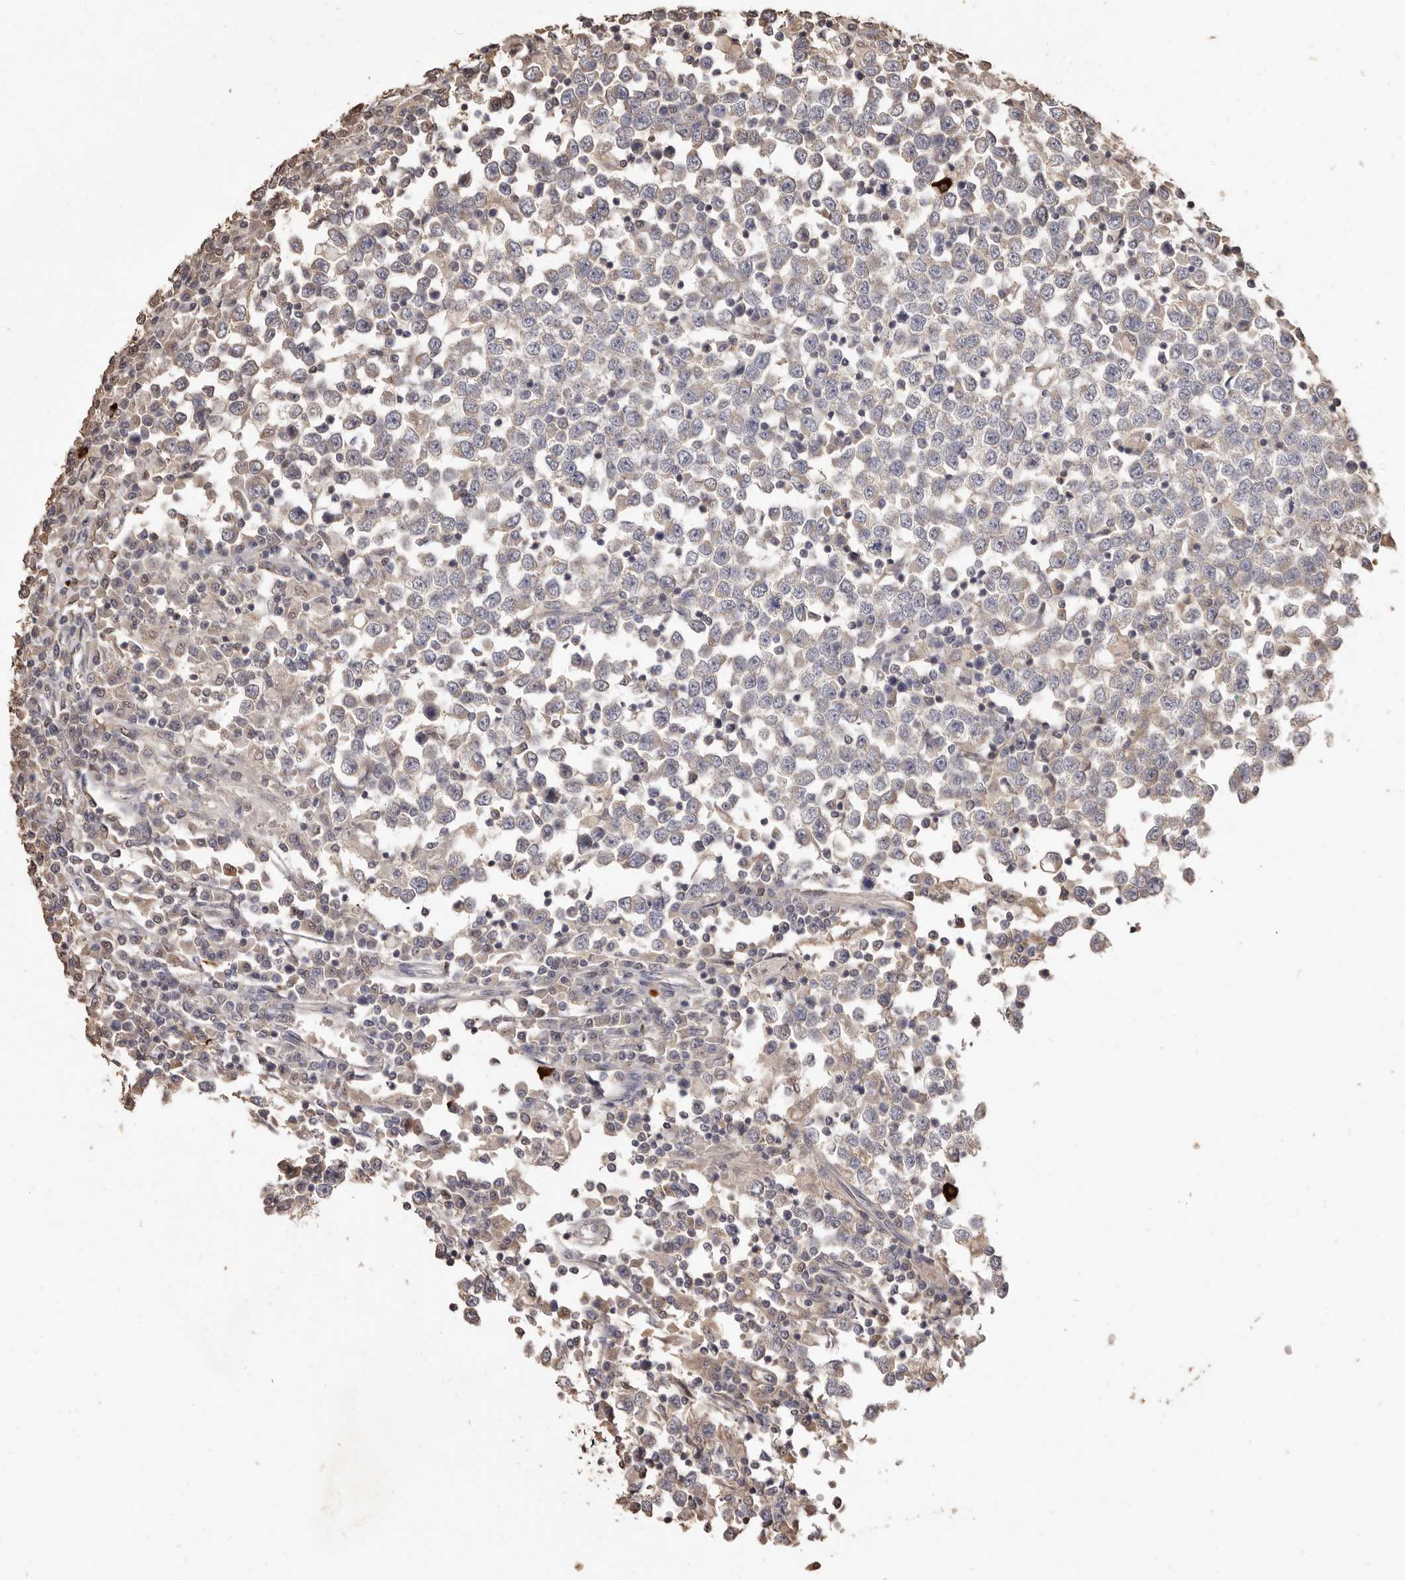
{"staining": {"intensity": "negative", "quantity": "none", "location": "none"}, "tissue": "testis cancer", "cell_type": "Tumor cells", "image_type": "cancer", "snomed": [{"axis": "morphology", "description": "Seminoma, NOS"}, {"axis": "topography", "description": "Testis"}], "caption": "IHC photomicrograph of neoplastic tissue: human testis seminoma stained with DAB demonstrates no significant protein staining in tumor cells. Nuclei are stained in blue.", "gene": "INAVA", "patient": {"sex": "male", "age": 65}}